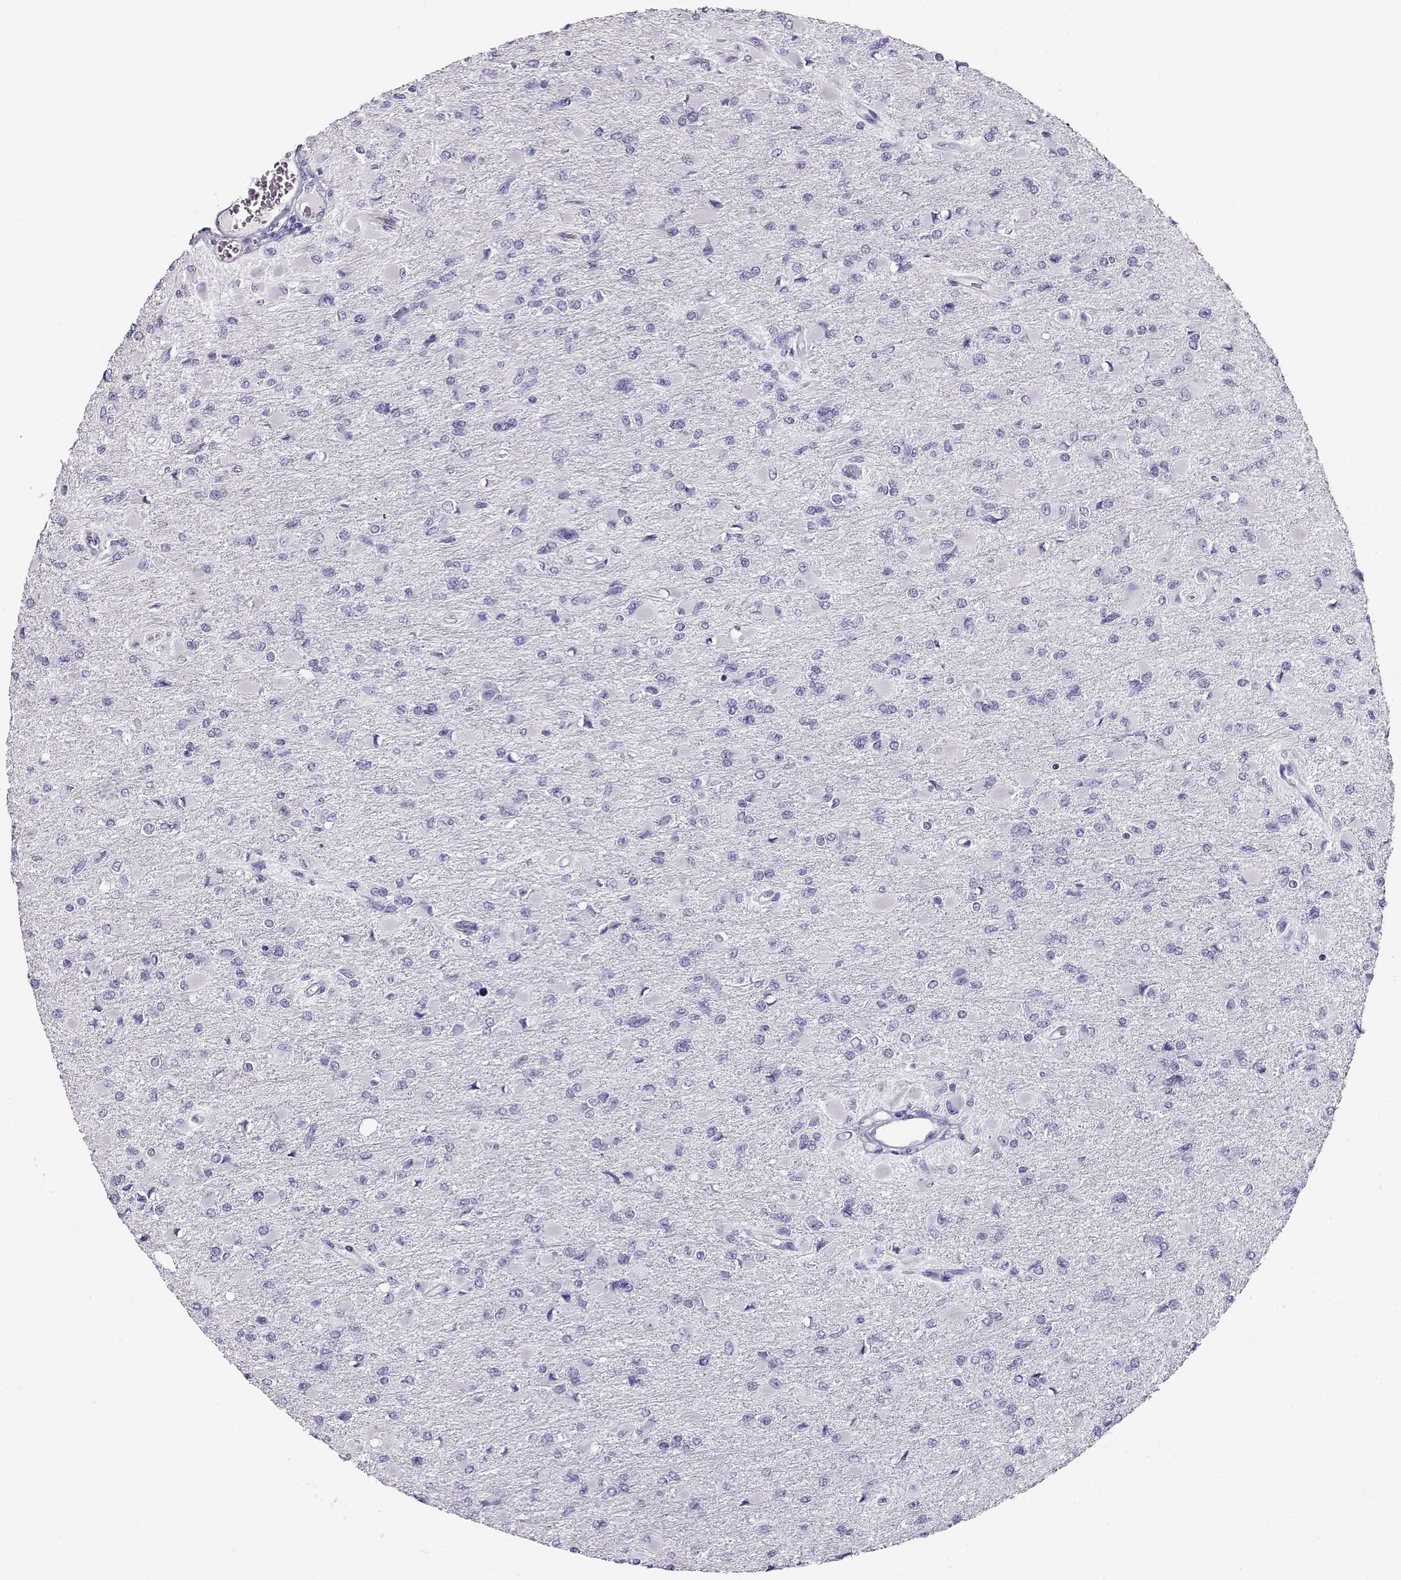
{"staining": {"intensity": "negative", "quantity": "none", "location": "none"}, "tissue": "glioma", "cell_type": "Tumor cells", "image_type": "cancer", "snomed": [{"axis": "morphology", "description": "Glioma, malignant, High grade"}, {"axis": "topography", "description": "Cerebral cortex"}], "caption": "Histopathology image shows no significant protein expression in tumor cells of high-grade glioma (malignant). (DAB (3,3'-diaminobenzidine) IHC with hematoxylin counter stain).", "gene": "CRX", "patient": {"sex": "female", "age": 36}}